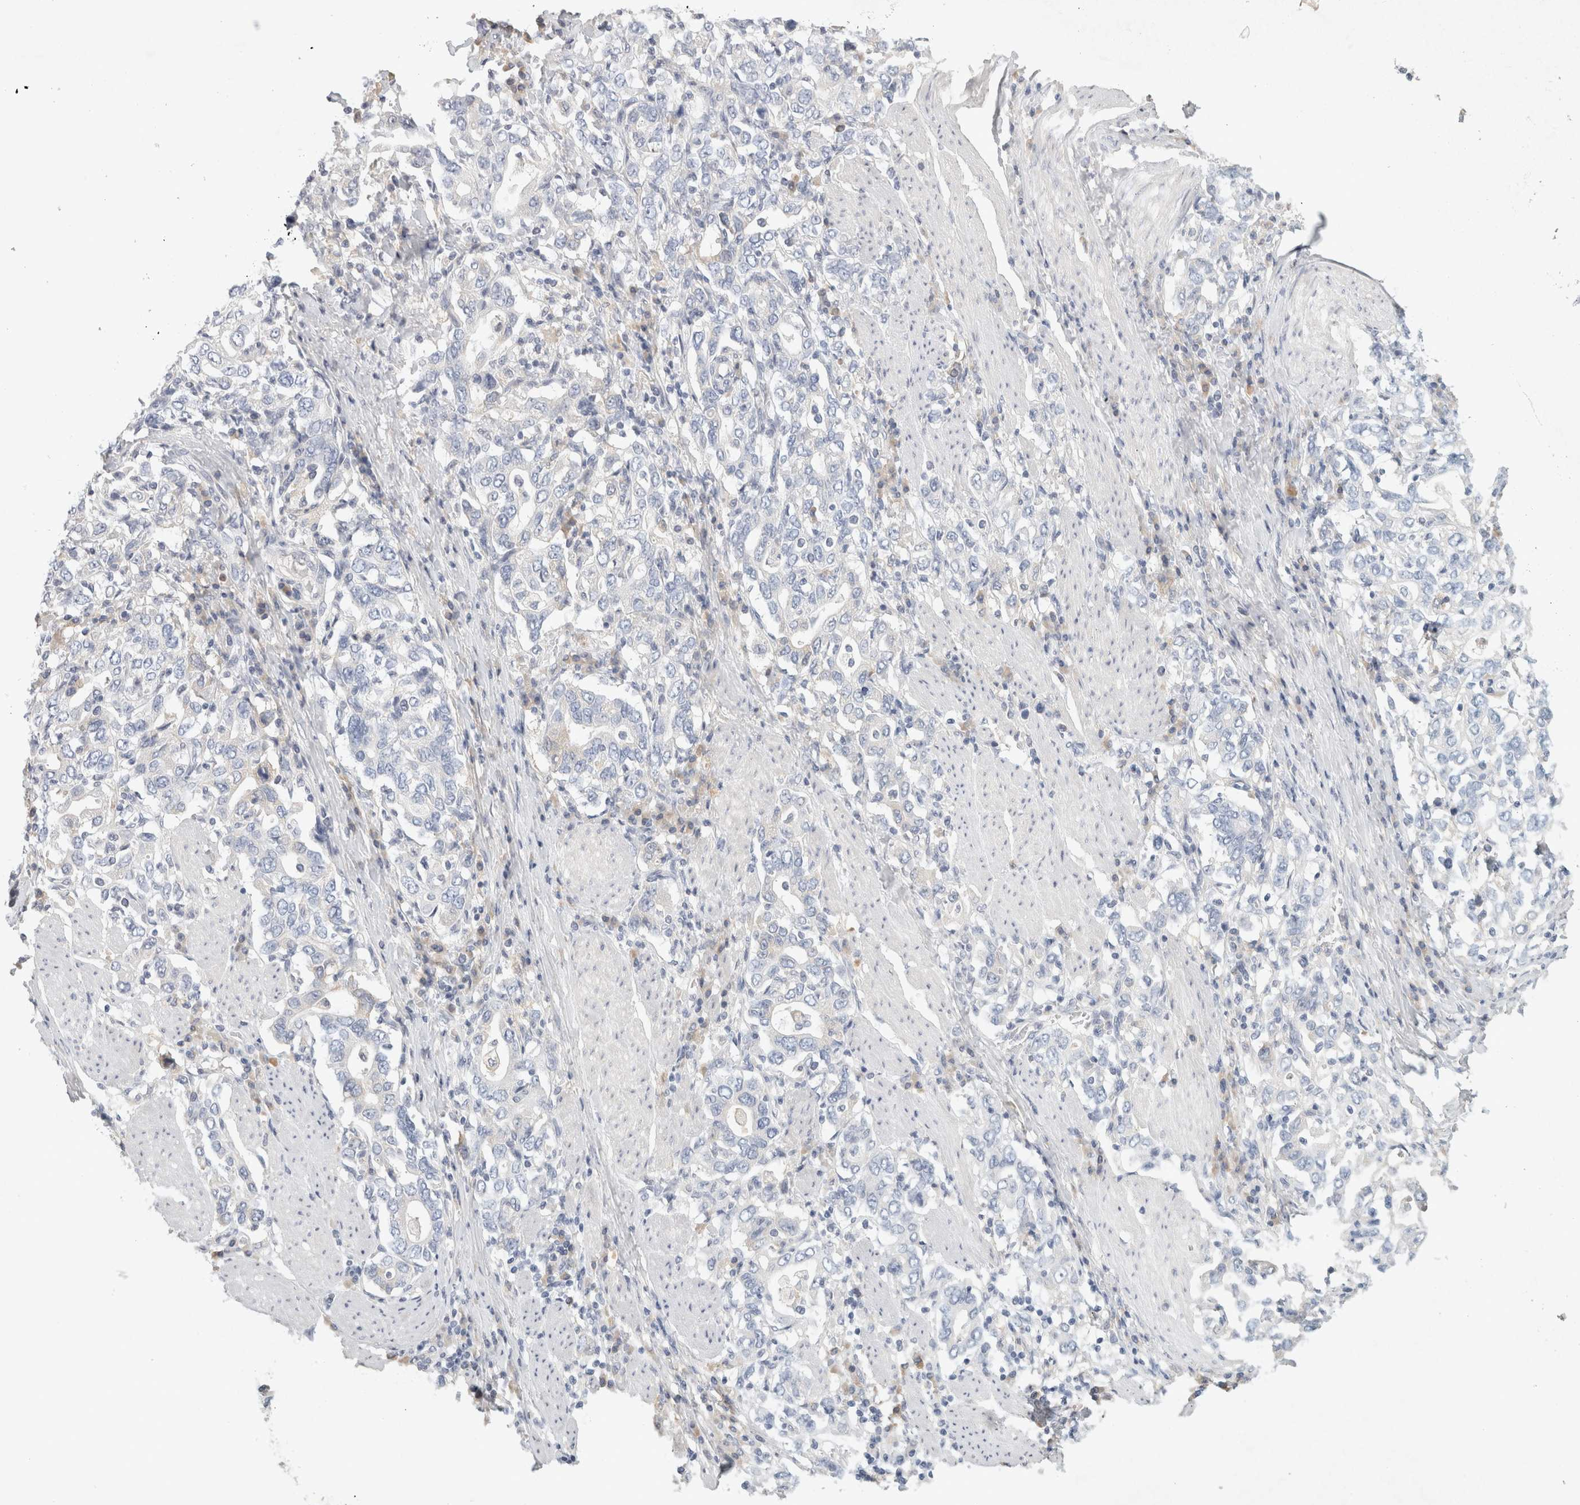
{"staining": {"intensity": "negative", "quantity": "none", "location": "none"}, "tissue": "stomach cancer", "cell_type": "Tumor cells", "image_type": "cancer", "snomed": [{"axis": "morphology", "description": "Adenocarcinoma, NOS"}, {"axis": "topography", "description": "Stomach, upper"}], "caption": "Tumor cells show no significant protein expression in stomach adenocarcinoma.", "gene": "STK31", "patient": {"sex": "male", "age": 62}}